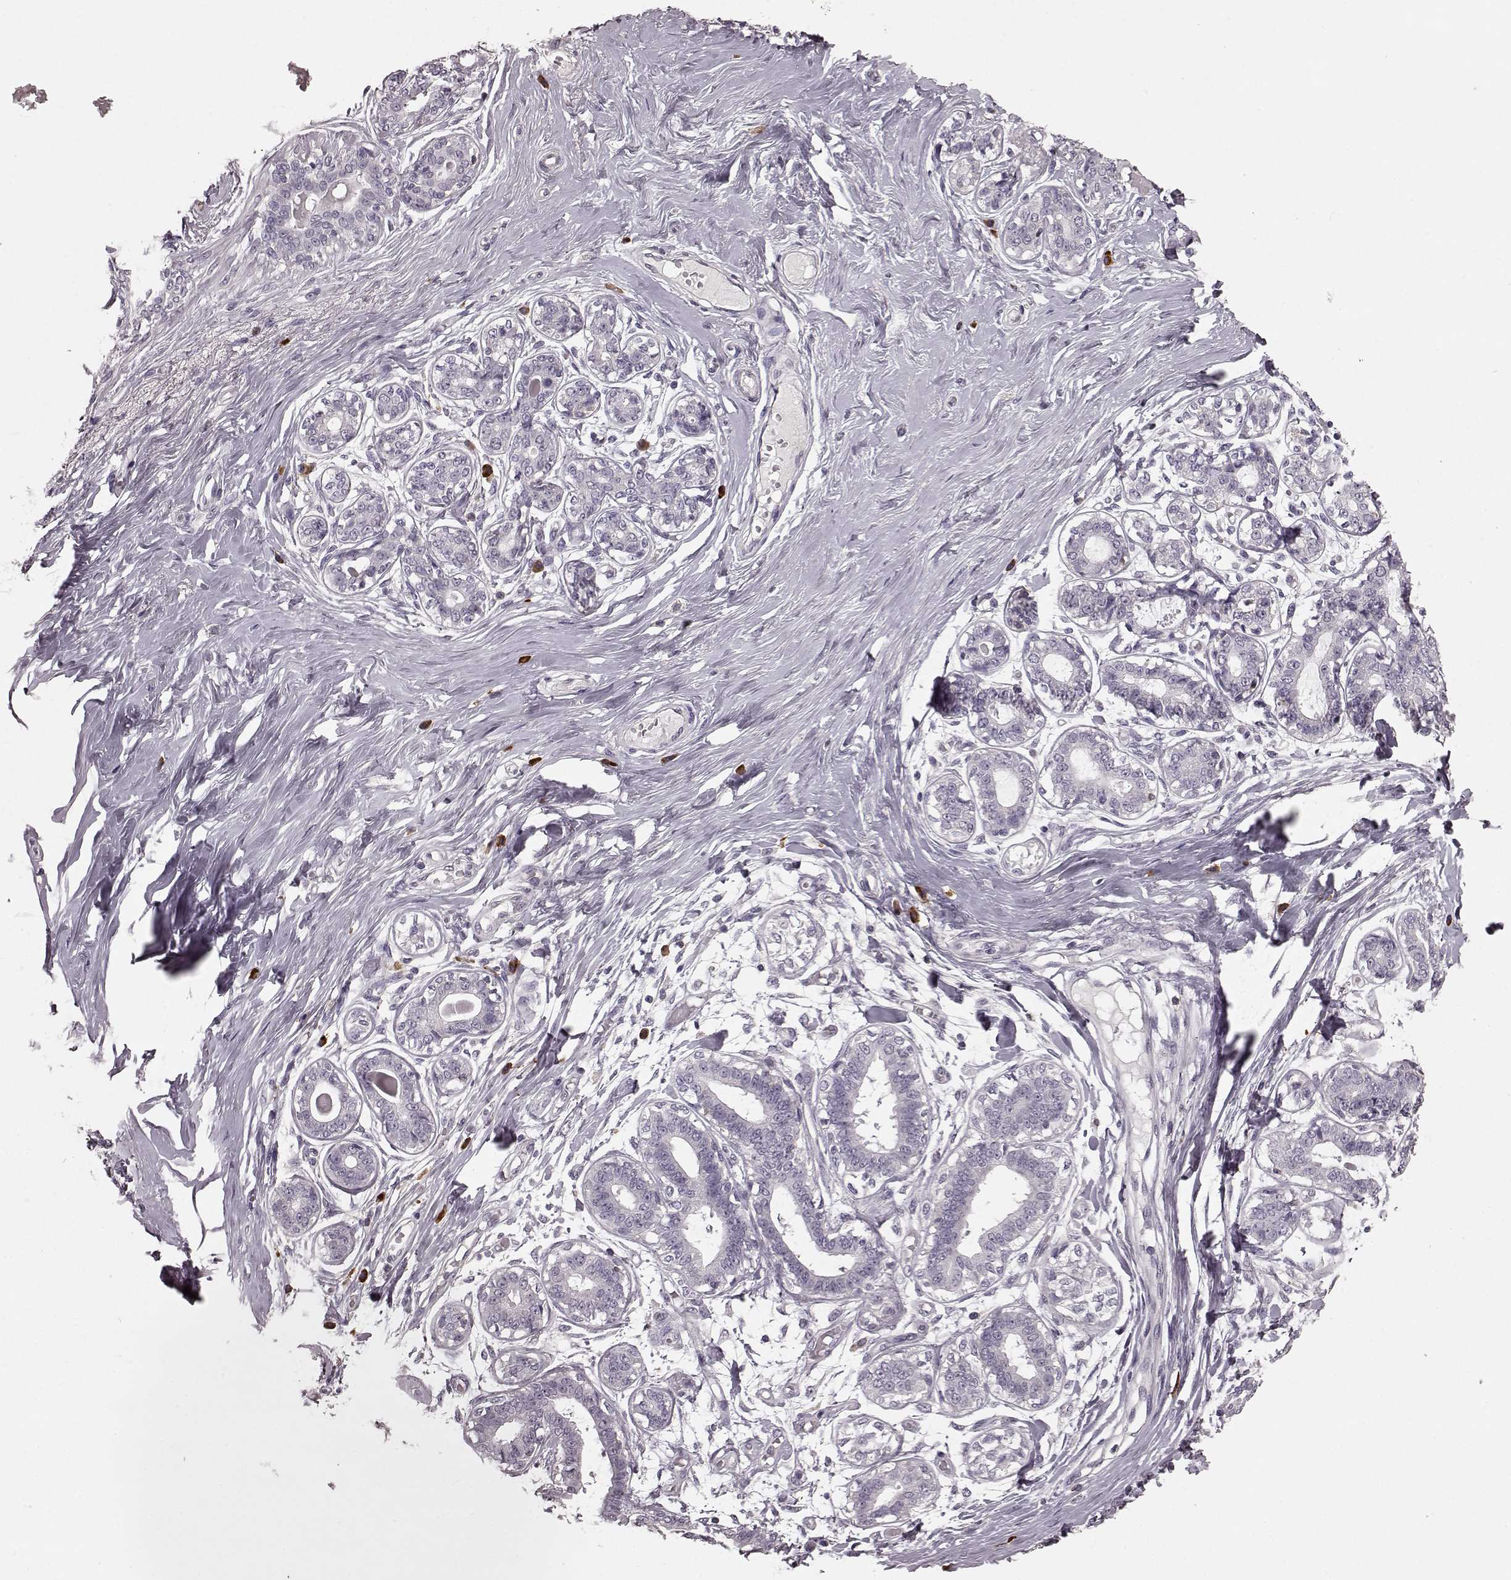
{"staining": {"intensity": "negative", "quantity": "none", "location": "none"}, "tissue": "breast", "cell_type": "Adipocytes", "image_type": "normal", "snomed": [{"axis": "morphology", "description": "Normal tissue, NOS"}, {"axis": "topography", "description": "Skin"}, {"axis": "topography", "description": "Breast"}], "caption": "IHC of unremarkable breast demonstrates no expression in adipocytes. Brightfield microscopy of immunohistochemistry stained with DAB (3,3'-diaminobenzidine) (brown) and hematoxylin (blue), captured at high magnification.", "gene": "CD28", "patient": {"sex": "female", "age": 43}}